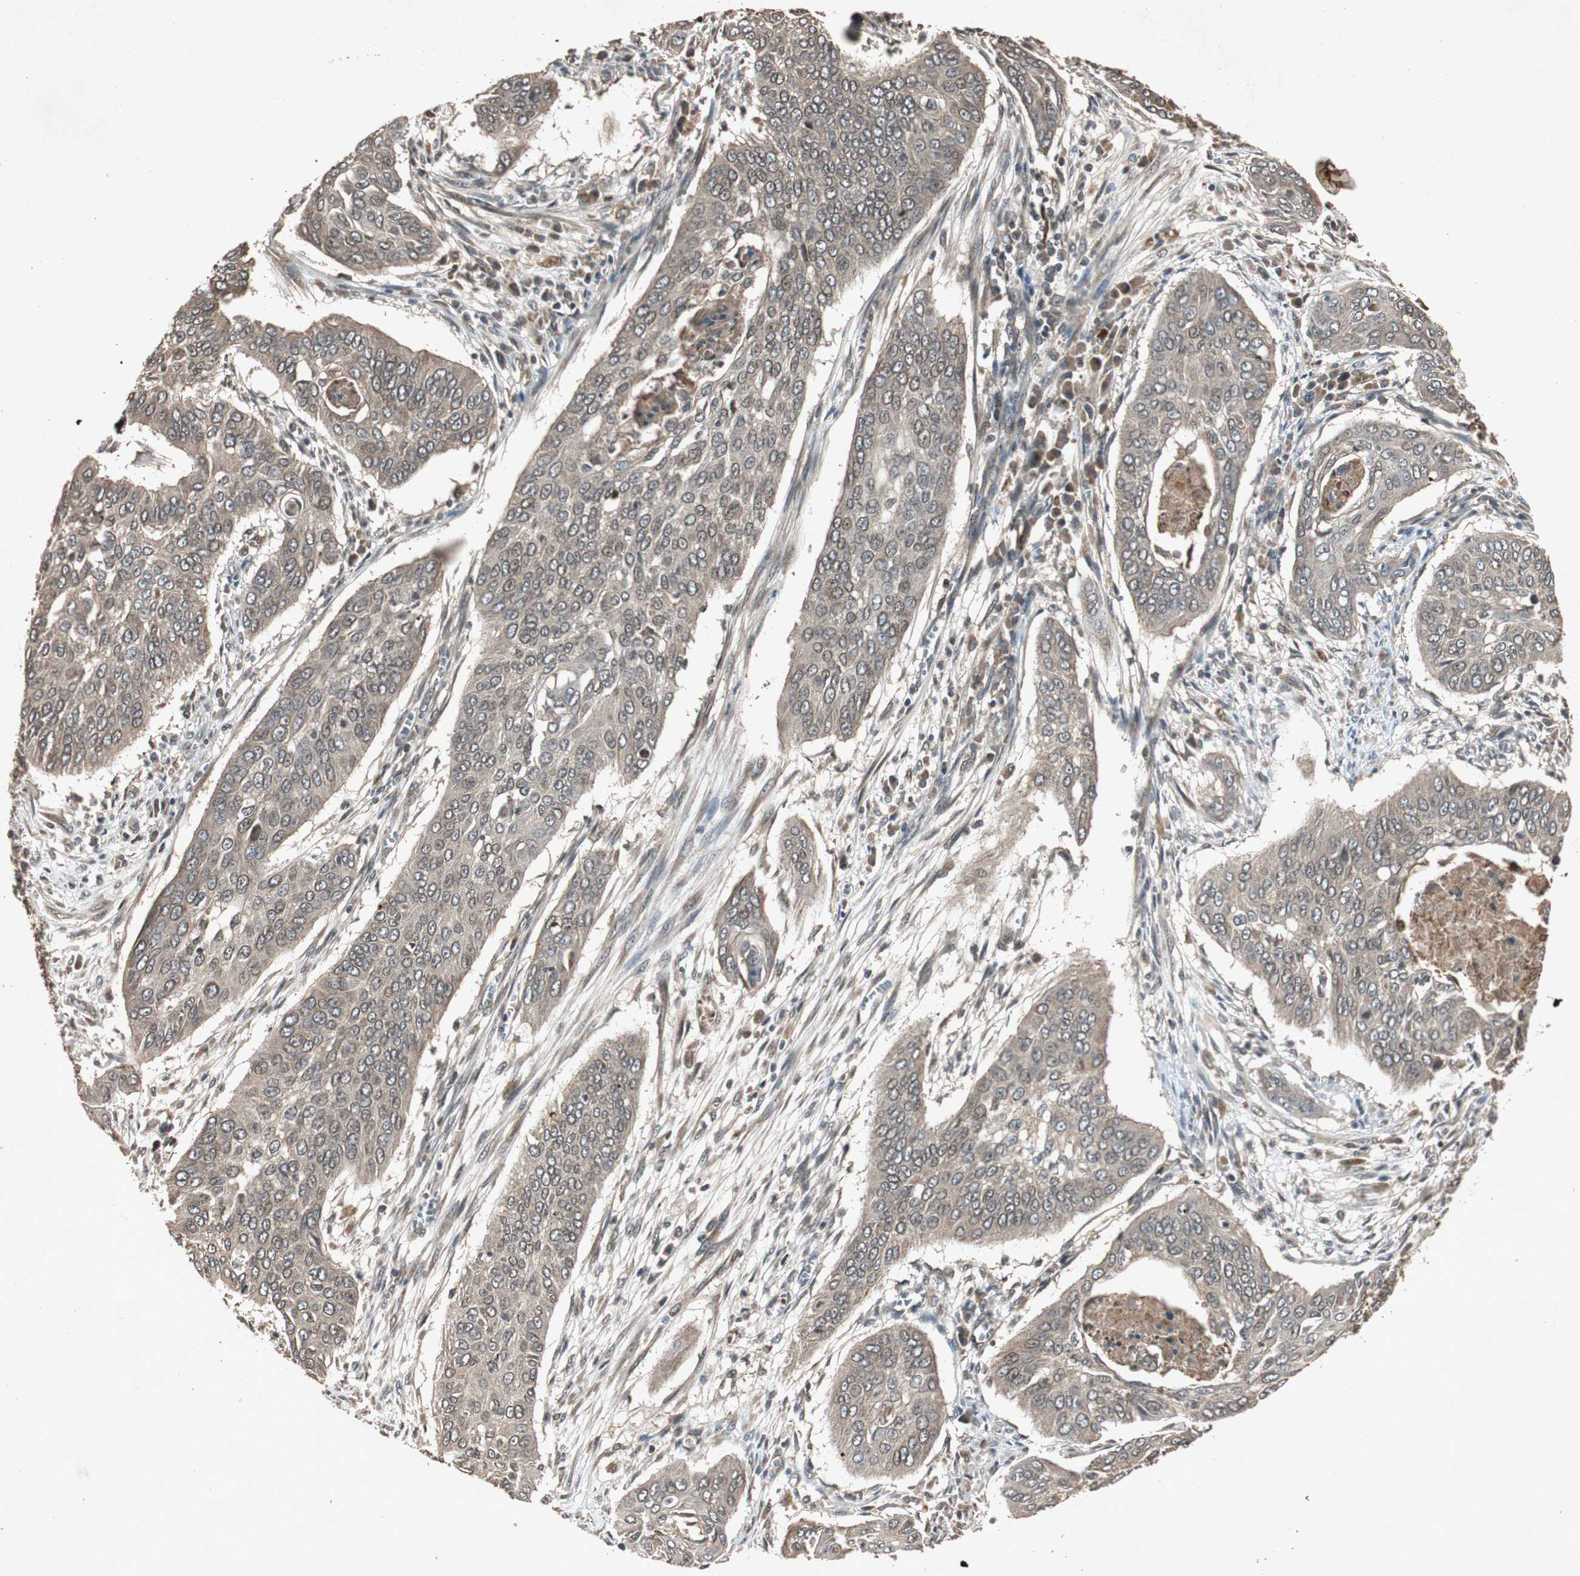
{"staining": {"intensity": "weak", "quantity": ">75%", "location": "cytoplasmic/membranous"}, "tissue": "cervical cancer", "cell_type": "Tumor cells", "image_type": "cancer", "snomed": [{"axis": "morphology", "description": "Squamous cell carcinoma, NOS"}, {"axis": "topography", "description": "Cervix"}], "caption": "Cervical squamous cell carcinoma stained for a protein (brown) reveals weak cytoplasmic/membranous positive expression in approximately >75% of tumor cells.", "gene": "SLIT2", "patient": {"sex": "female", "age": 39}}